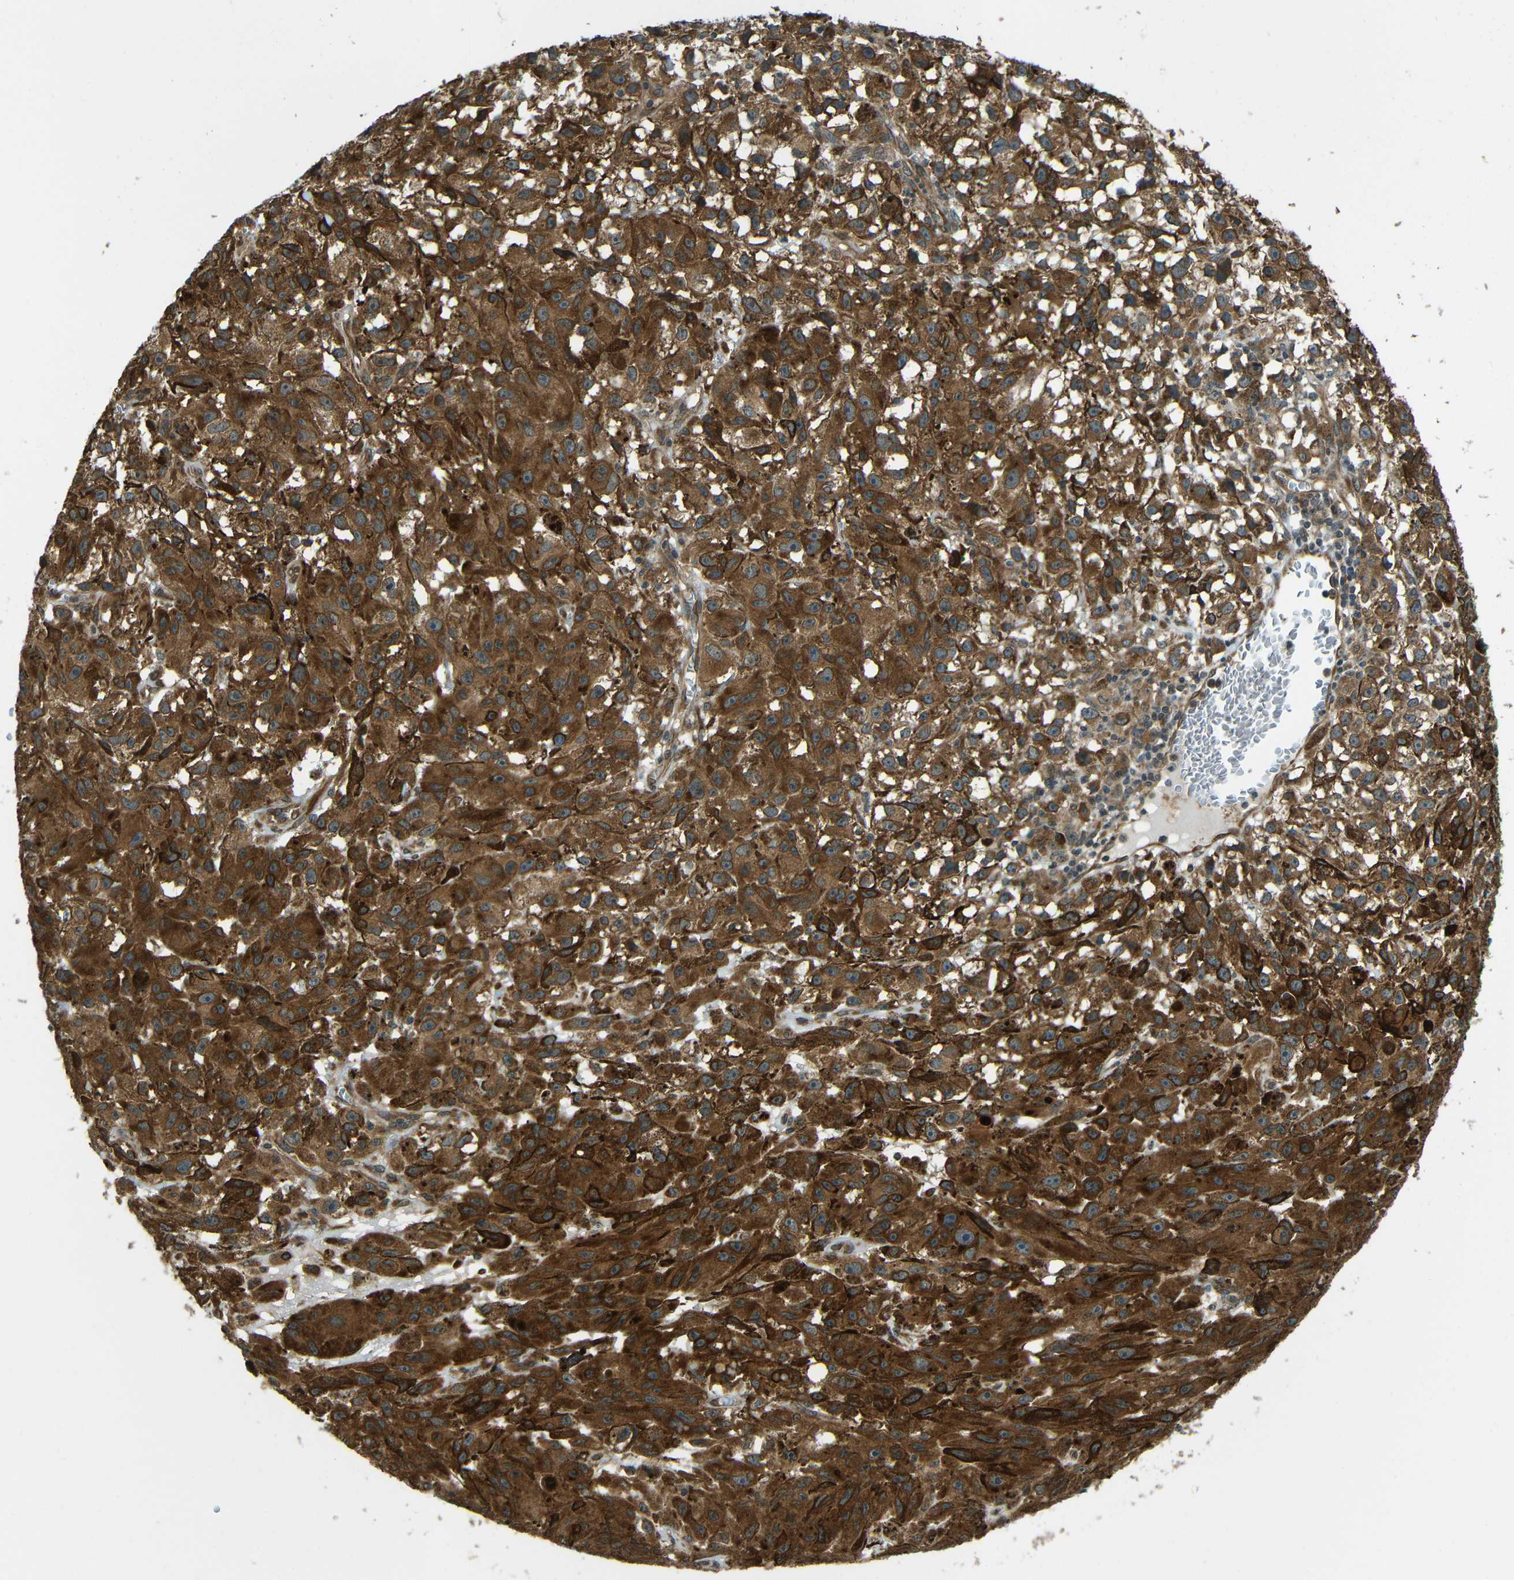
{"staining": {"intensity": "strong", "quantity": ">75%", "location": "cytoplasmic/membranous"}, "tissue": "melanoma", "cell_type": "Tumor cells", "image_type": "cancer", "snomed": [{"axis": "morphology", "description": "Malignant melanoma, NOS"}, {"axis": "topography", "description": "Skin"}], "caption": "DAB immunohistochemical staining of human melanoma shows strong cytoplasmic/membranous protein staining in approximately >75% of tumor cells. (DAB IHC, brown staining for protein, blue staining for nuclei).", "gene": "VAPB", "patient": {"sex": "female", "age": 104}}